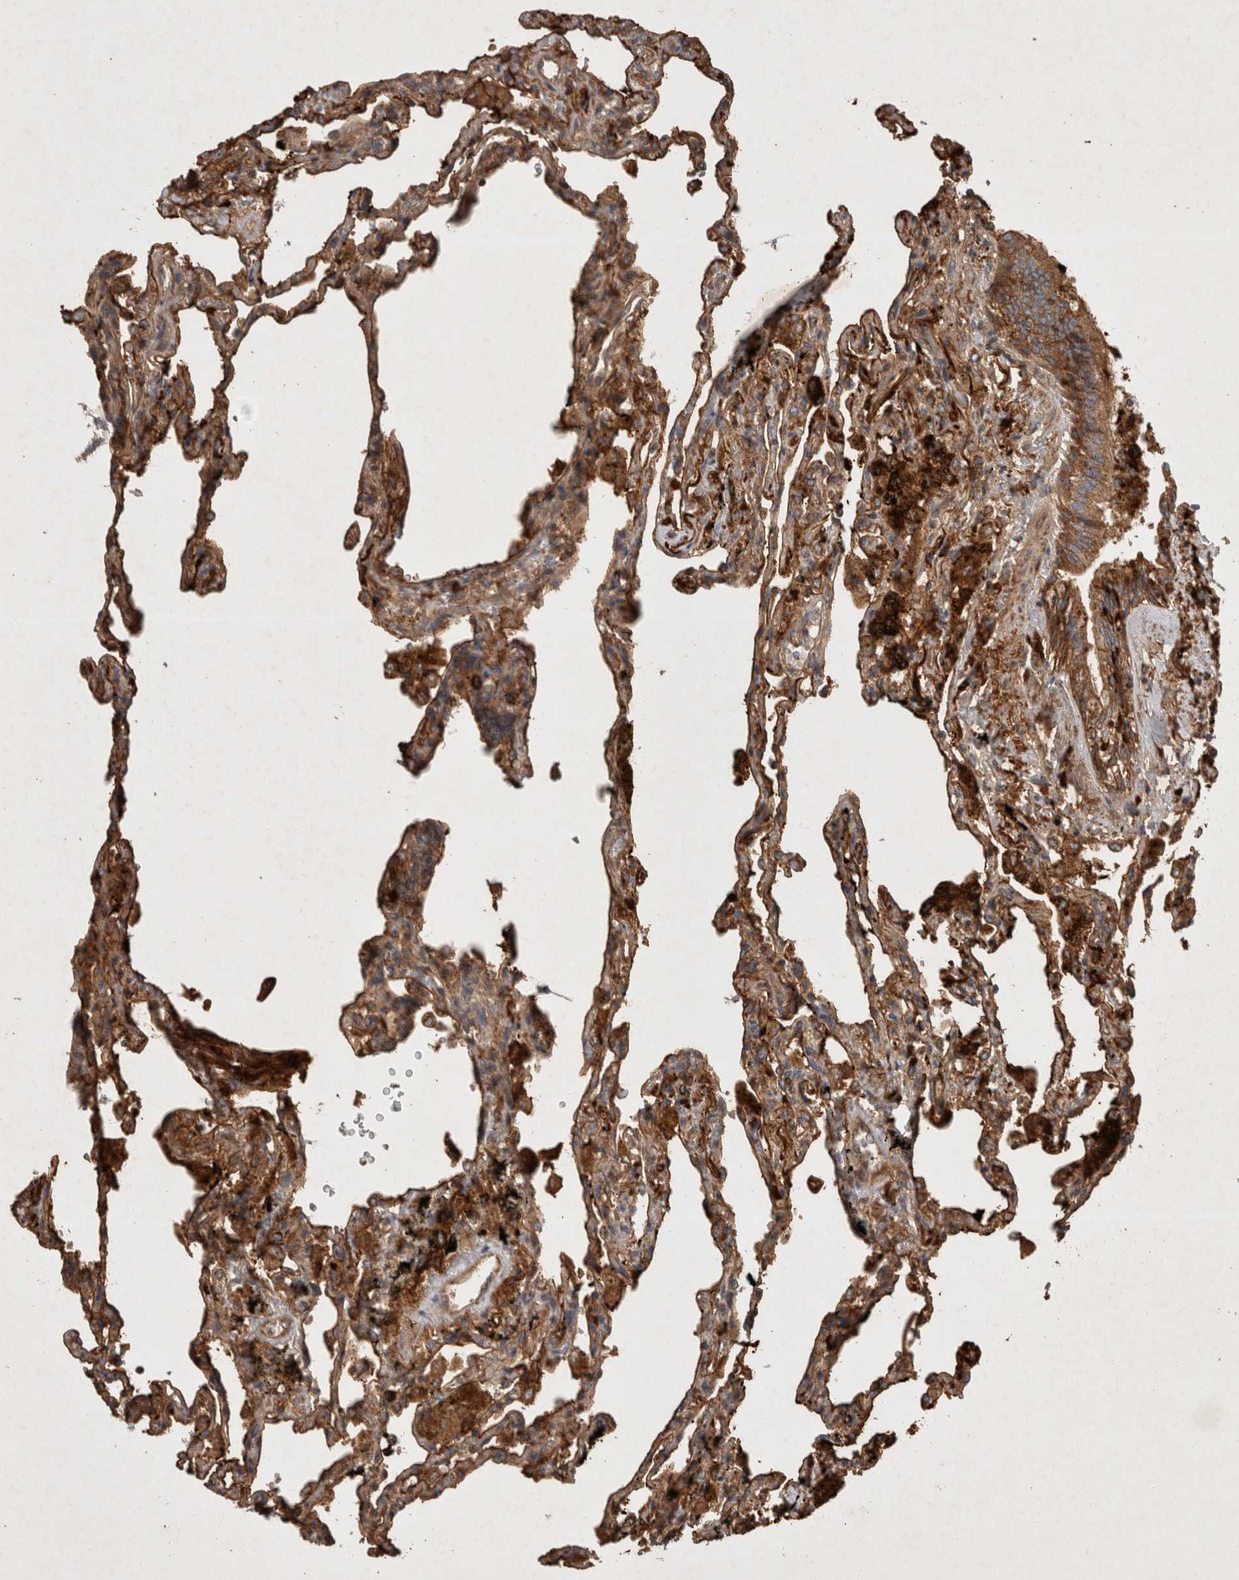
{"staining": {"intensity": "moderate", "quantity": "25%-75%", "location": "cytoplasmic/membranous"}, "tissue": "lung", "cell_type": "Alveolar cells", "image_type": "normal", "snomed": [{"axis": "morphology", "description": "Normal tissue, NOS"}, {"axis": "topography", "description": "Lung"}], "caption": "Immunohistochemical staining of normal human lung displays 25%-75% levels of moderate cytoplasmic/membranous protein expression in about 25%-75% of alveolar cells. (Stains: DAB in brown, nuclei in blue, Microscopy: brightfield microscopy at high magnification).", "gene": "SERAC1", "patient": {"sex": "male", "age": 59}}